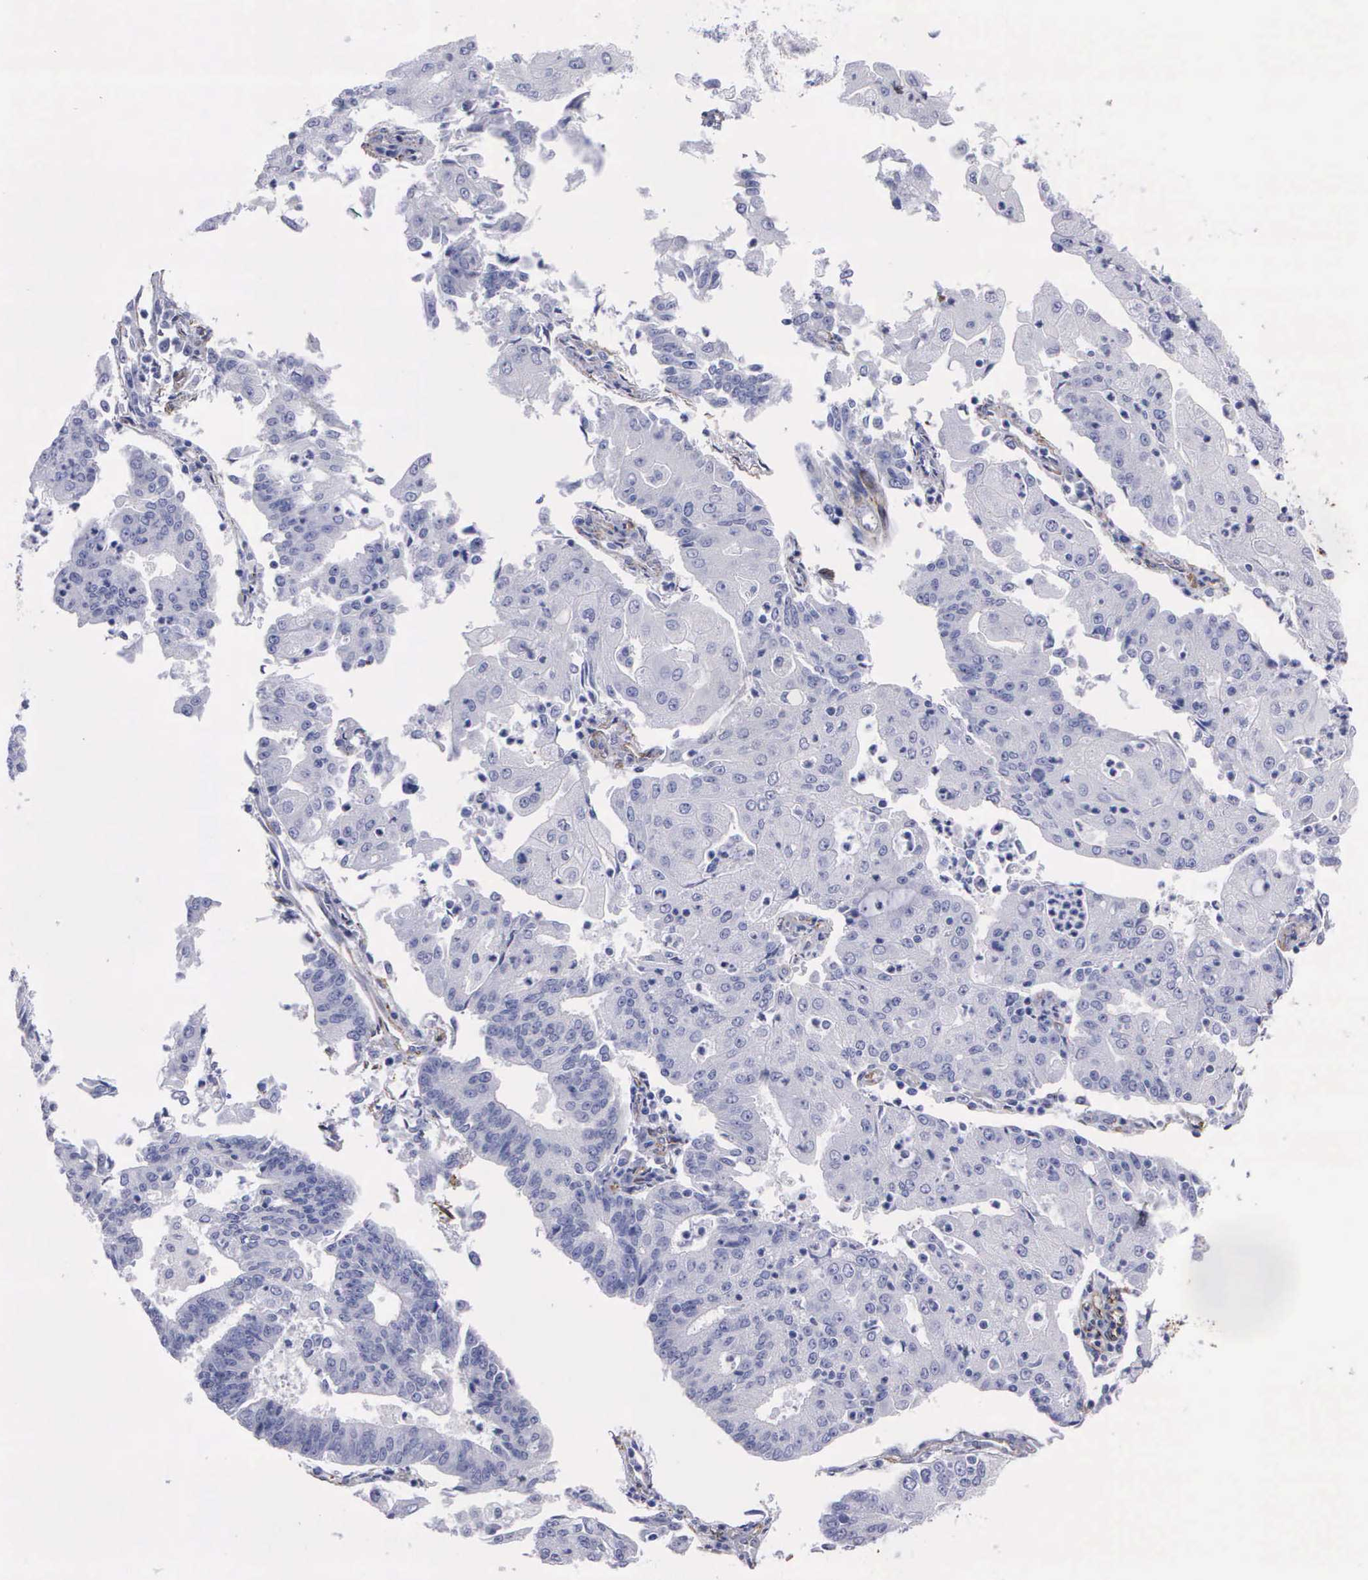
{"staining": {"intensity": "negative", "quantity": "none", "location": "none"}, "tissue": "endometrial cancer", "cell_type": "Tumor cells", "image_type": "cancer", "snomed": [{"axis": "morphology", "description": "Adenocarcinoma, NOS"}, {"axis": "topography", "description": "Endometrium"}], "caption": "Tumor cells show no significant staining in adenocarcinoma (endometrial).", "gene": "MAGEB10", "patient": {"sex": "female", "age": 56}}